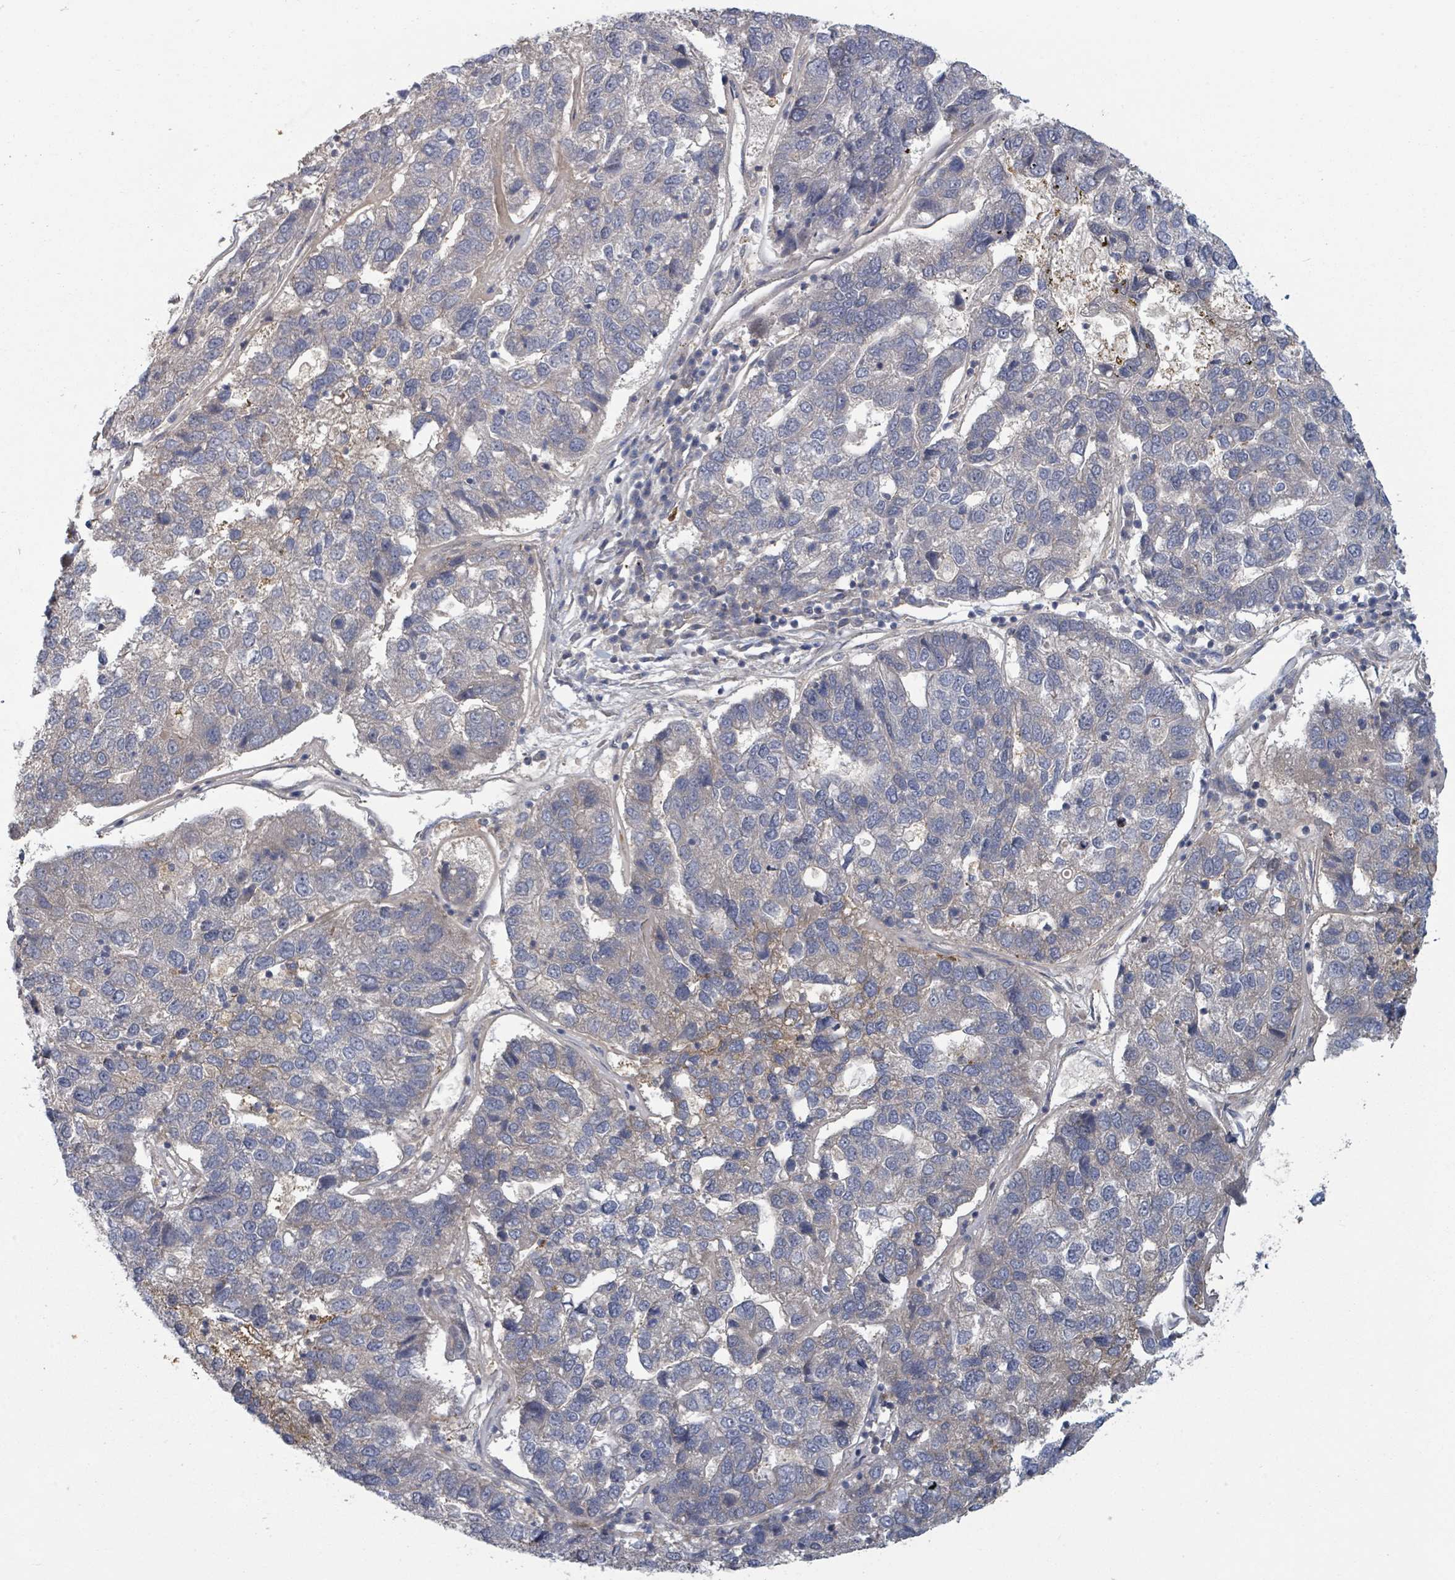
{"staining": {"intensity": "negative", "quantity": "none", "location": "none"}, "tissue": "pancreatic cancer", "cell_type": "Tumor cells", "image_type": "cancer", "snomed": [{"axis": "morphology", "description": "Adenocarcinoma, NOS"}, {"axis": "topography", "description": "Pancreas"}], "caption": "DAB immunohistochemical staining of human pancreatic cancer reveals no significant positivity in tumor cells. Nuclei are stained in blue.", "gene": "GABBR1", "patient": {"sex": "female", "age": 61}}